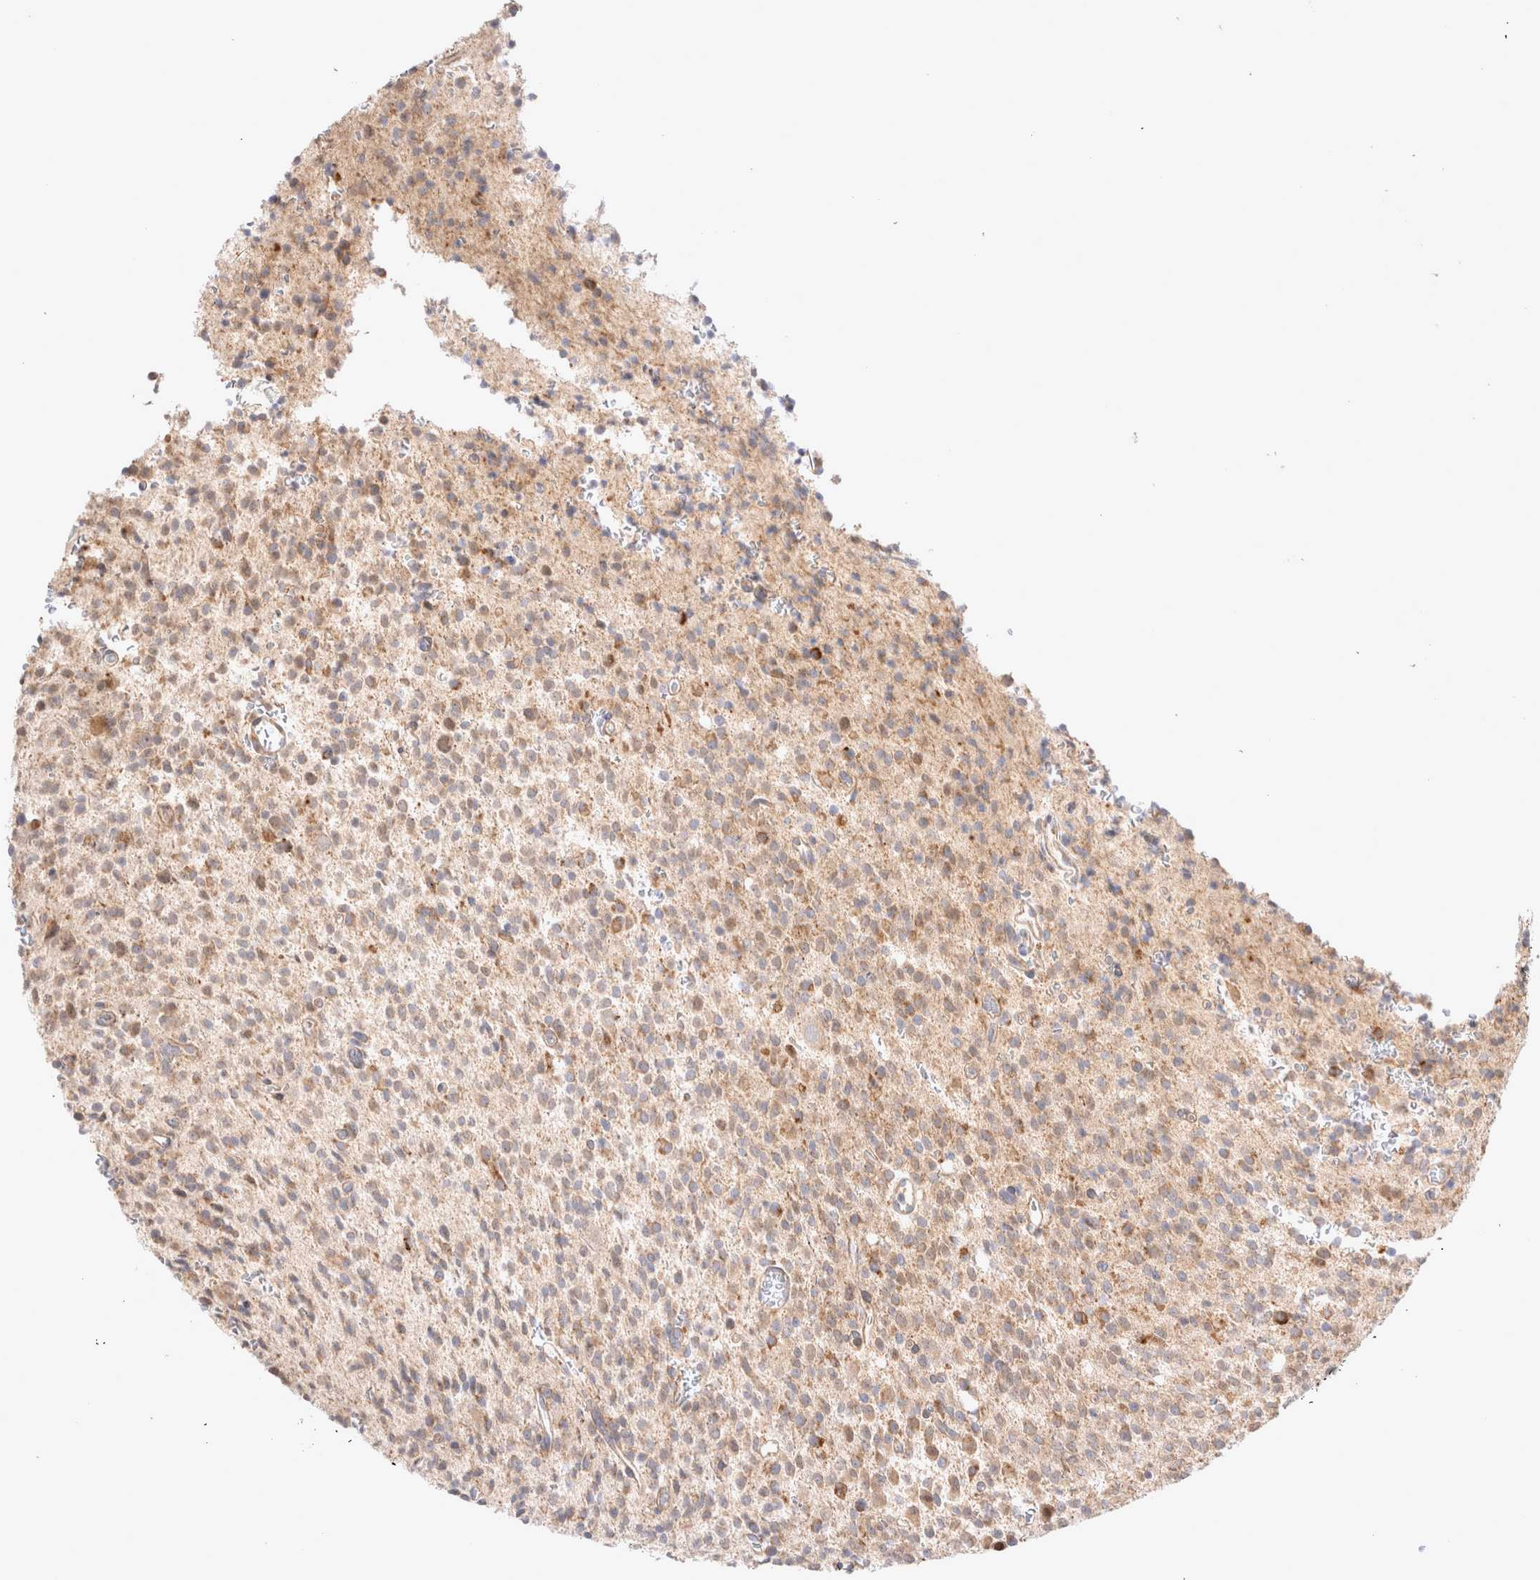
{"staining": {"intensity": "moderate", "quantity": "25%-75%", "location": "cytoplasmic/membranous"}, "tissue": "glioma", "cell_type": "Tumor cells", "image_type": "cancer", "snomed": [{"axis": "morphology", "description": "Glioma, malignant, High grade"}, {"axis": "topography", "description": "Brain"}], "caption": "IHC photomicrograph of neoplastic tissue: glioma stained using immunohistochemistry demonstrates medium levels of moderate protein expression localized specifically in the cytoplasmic/membranous of tumor cells, appearing as a cytoplasmic/membranous brown color.", "gene": "NPC1", "patient": {"sex": "male", "age": 34}}